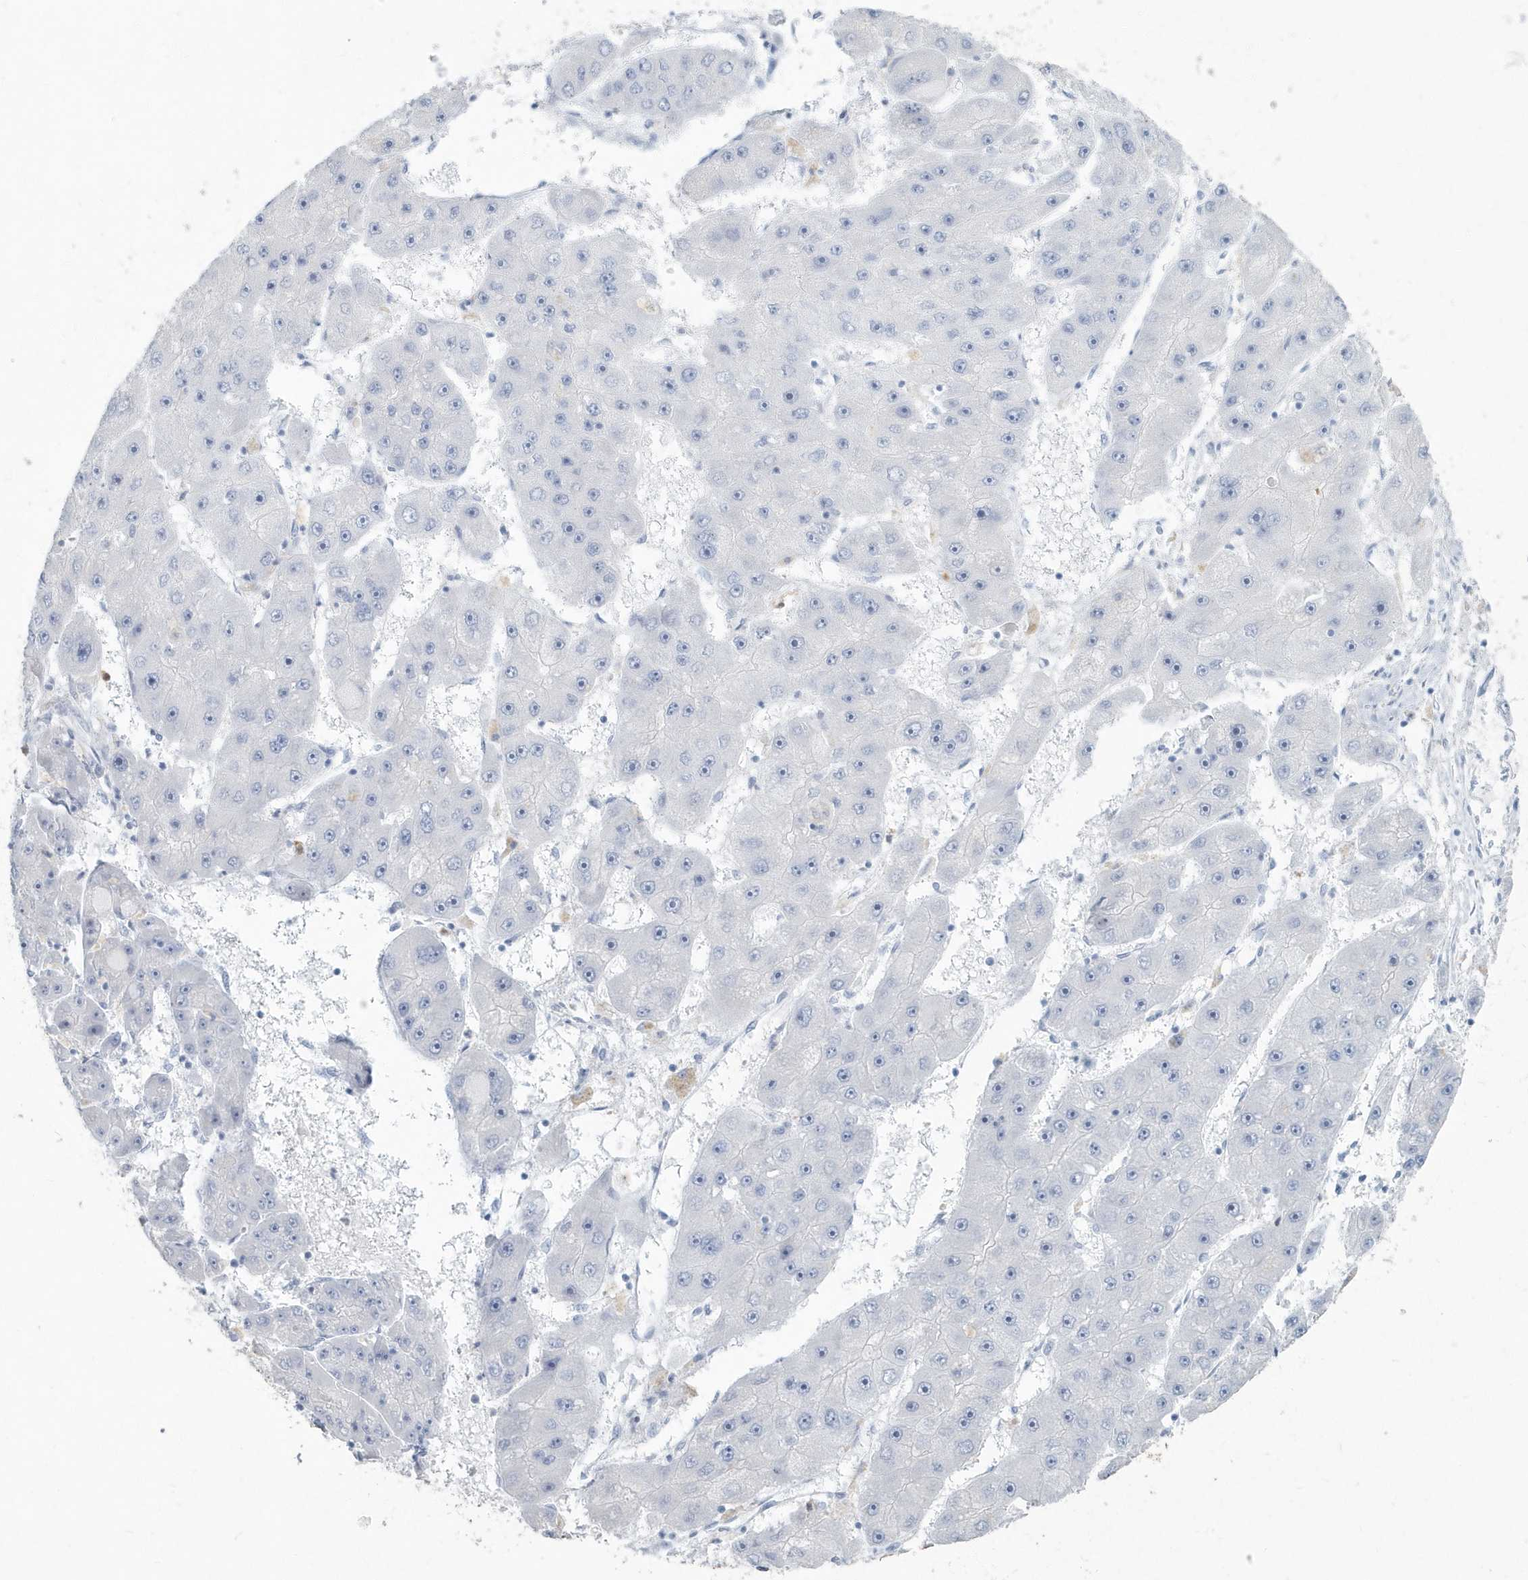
{"staining": {"intensity": "negative", "quantity": "none", "location": "none"}, "tissue": "liver cancer", "cell_type": "Tumor cells", "image_type": "cancer", "snomed": [{"axis": "morphology", "description": "Carcinoma, Hepatocellular, NOS"}, {"axis": "topography", "description": "Liver"}], "caption": "Immunohistochemistry histopathology image of neoplastic tissue: liver hepatocellular carcinoma stained with DAB exhibits no significant protein staining in tumor cells.", "gene": "MYOT", "patient": {"sex": "female", "age": 61}}